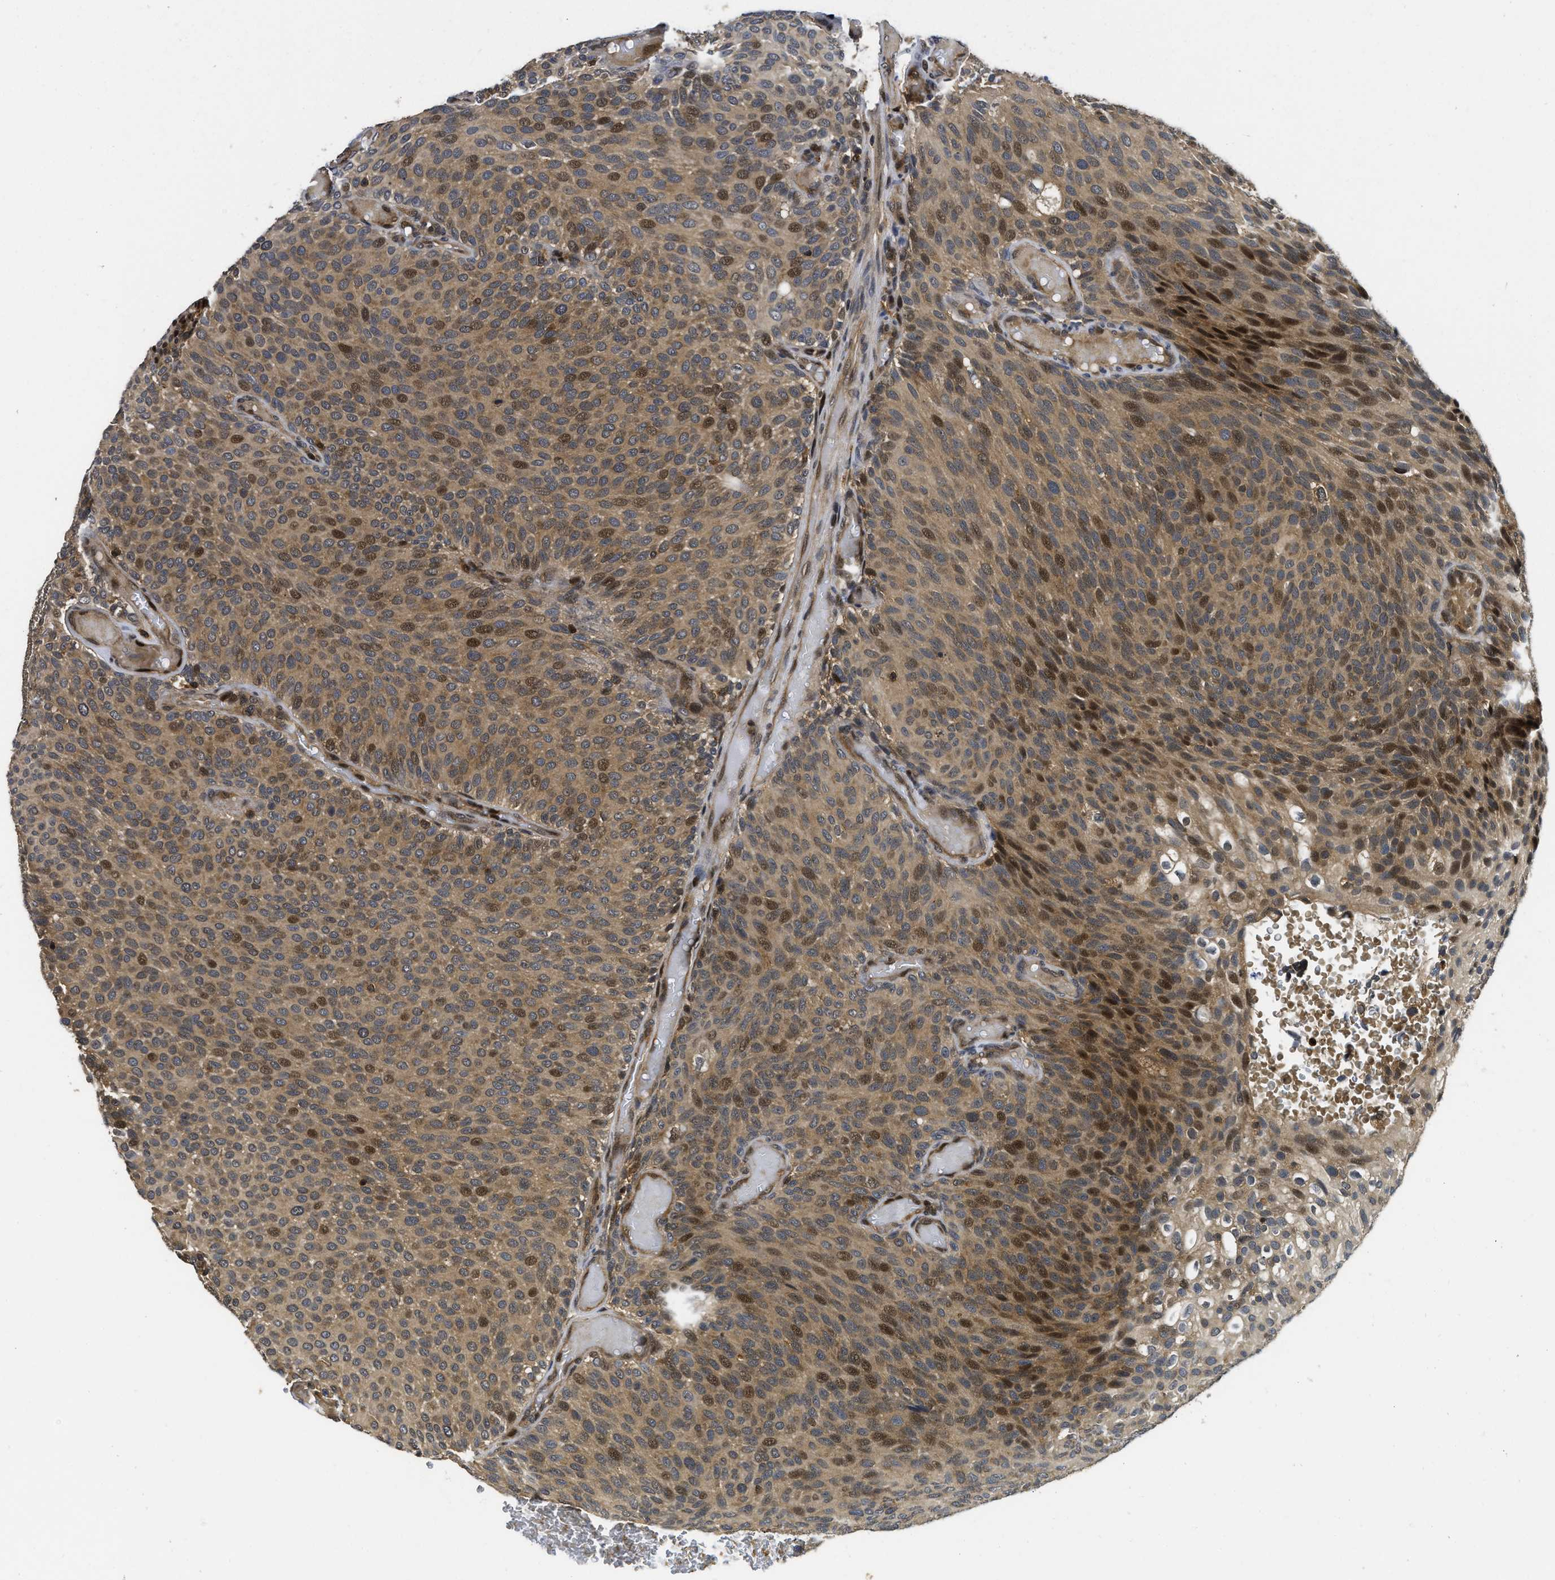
{"staining": {"intensity": "moderate", "quantity": ">75%", "location": "cytoplasmic/membranous,nuclear"}, "tissue": "urothelial cancer", "cell_type": "Tumor cells", "image_type": "cancer", "snomed": [{"axis": "morphology", "description": "Urothelial carcinoma, Low grade"}, {"axis": "topography", "description": "Urinary bladder"}], "caption": "Protein analysis of urothelial cancer tissue reveals moderate cytoplasmic/membranous and nuclear staining in approximately >75% of tumor cells. The staining was performed using DAB to visualize the protein expression in brown, while the nuclei were stained in blue with hematoxylin (Magnification: 20x).", "gene": "ADSL", "patient": {"sex": "male", "age": 78}}